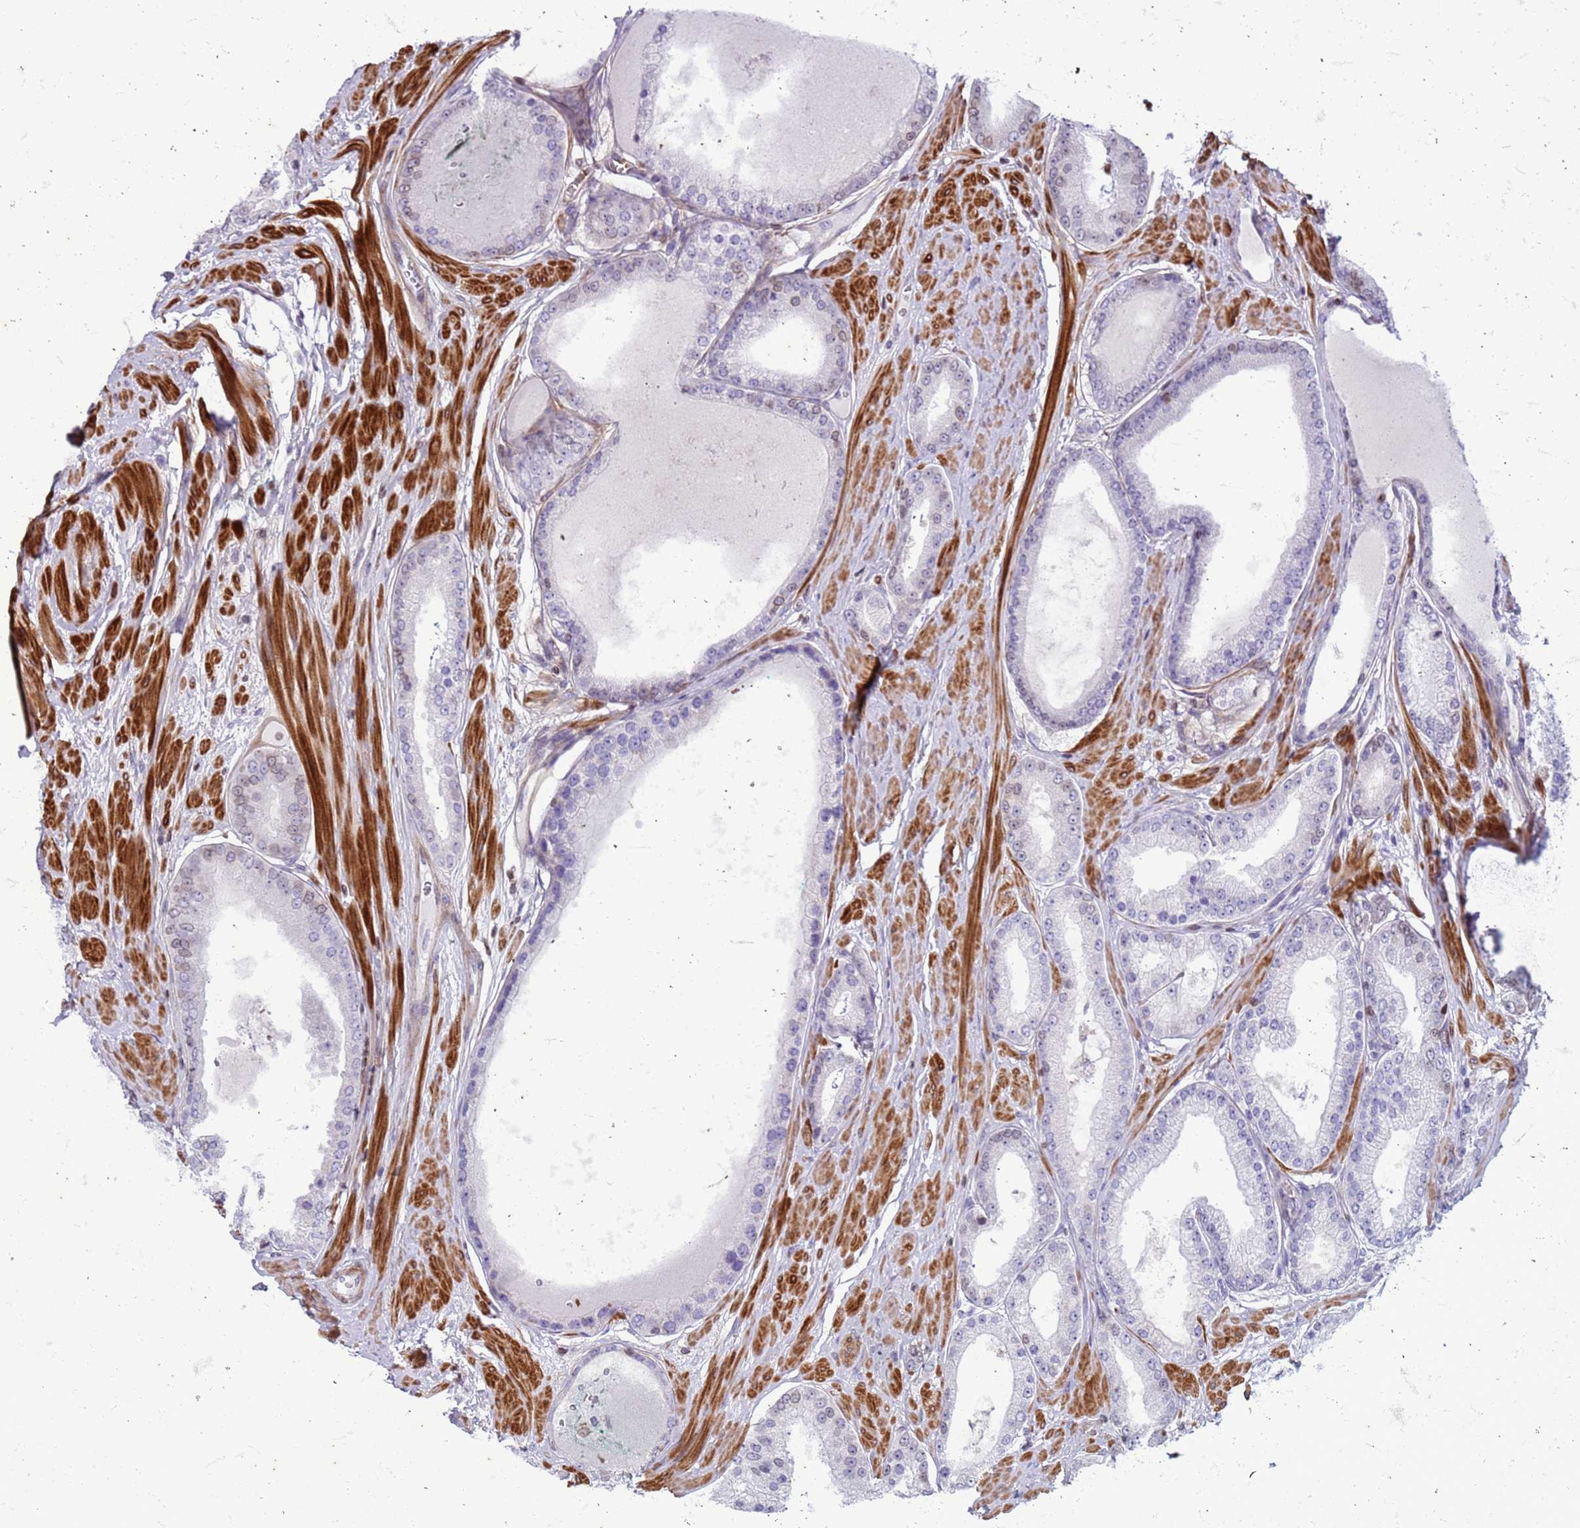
{"staining": {"intensity": "weak", "quantity": "<25%", "location": "cytoplasmic/membranous,nuclear"}, "tissue": "prostate cancer", "cell_type": "Tumor cells", "image_type": "cancer", "snomed": [{"axis": "morphology", "description": "Adenocarcinoma, High grade"}, {"axis": "topography", "description": "Prostate"}], "caption": "Immunohistochemistry of adenocarcinoma (high-grade) (prostate) shows no expression in tumor cells. The staining is performed using DAB brown chromogen with nuclei counter-stained in using hematoxylin.", "gene": "METTL25B", "patient": {"sex": "male", "age": 59}}